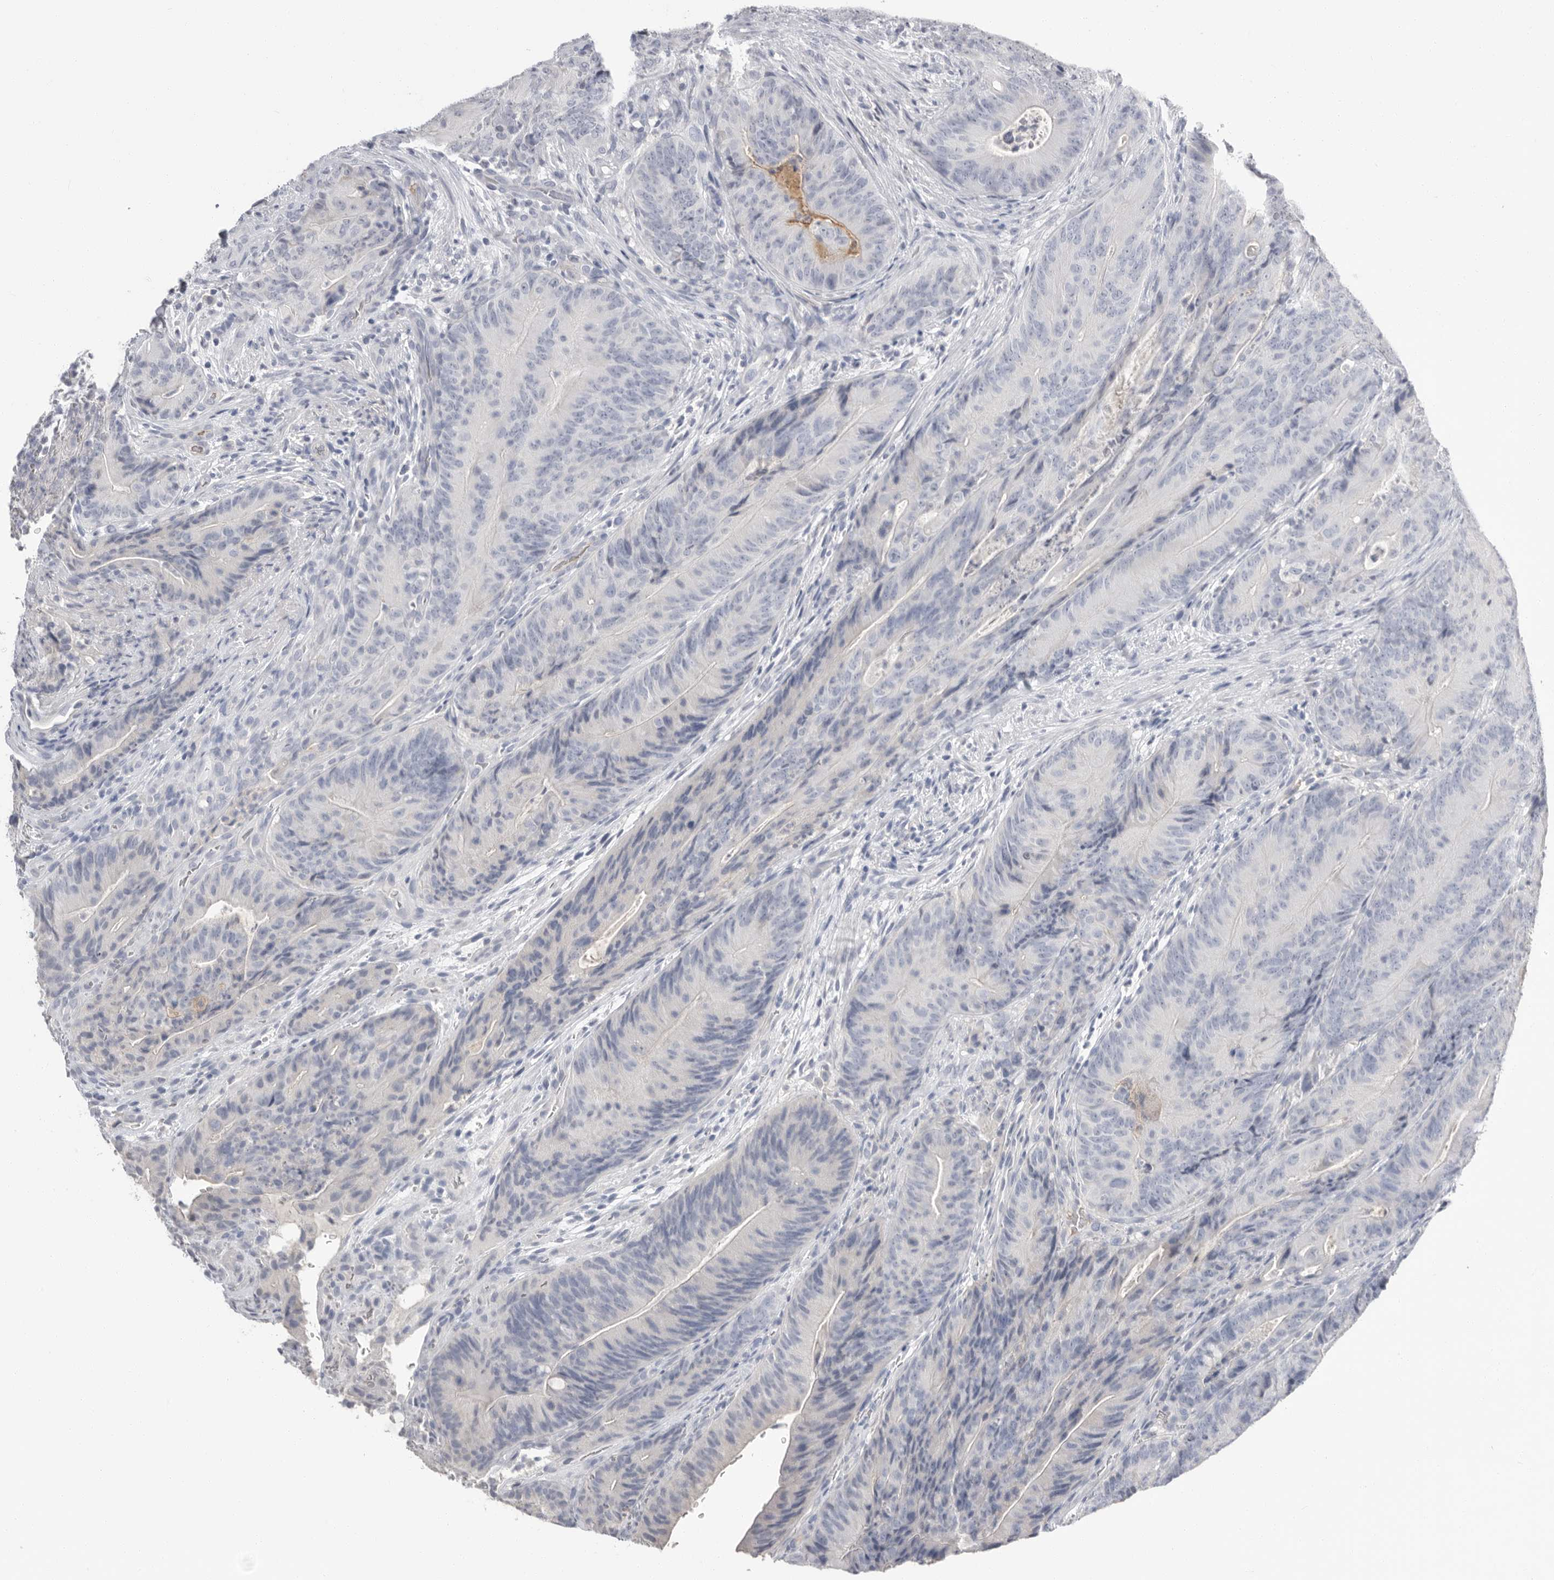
{"staining": {"intensity": "negative", "quantity": "none", "location": "none"}, "tissue": "colorectal cancer", "cell_type": "Tumor cells", "image_type": "cancer", "snomed": [{"axis": "morphology", "description": "Normal tissue, NOS"}, {"axis": "topography", "description": "Colon"}], "caption": "The histopathology image displays no staining of tumor cells in colorectal cancer. (DAB IHC with hematoxylin counter stain).", "gene": "APOA2", "patient": {"sex": "female", "age": 82}}